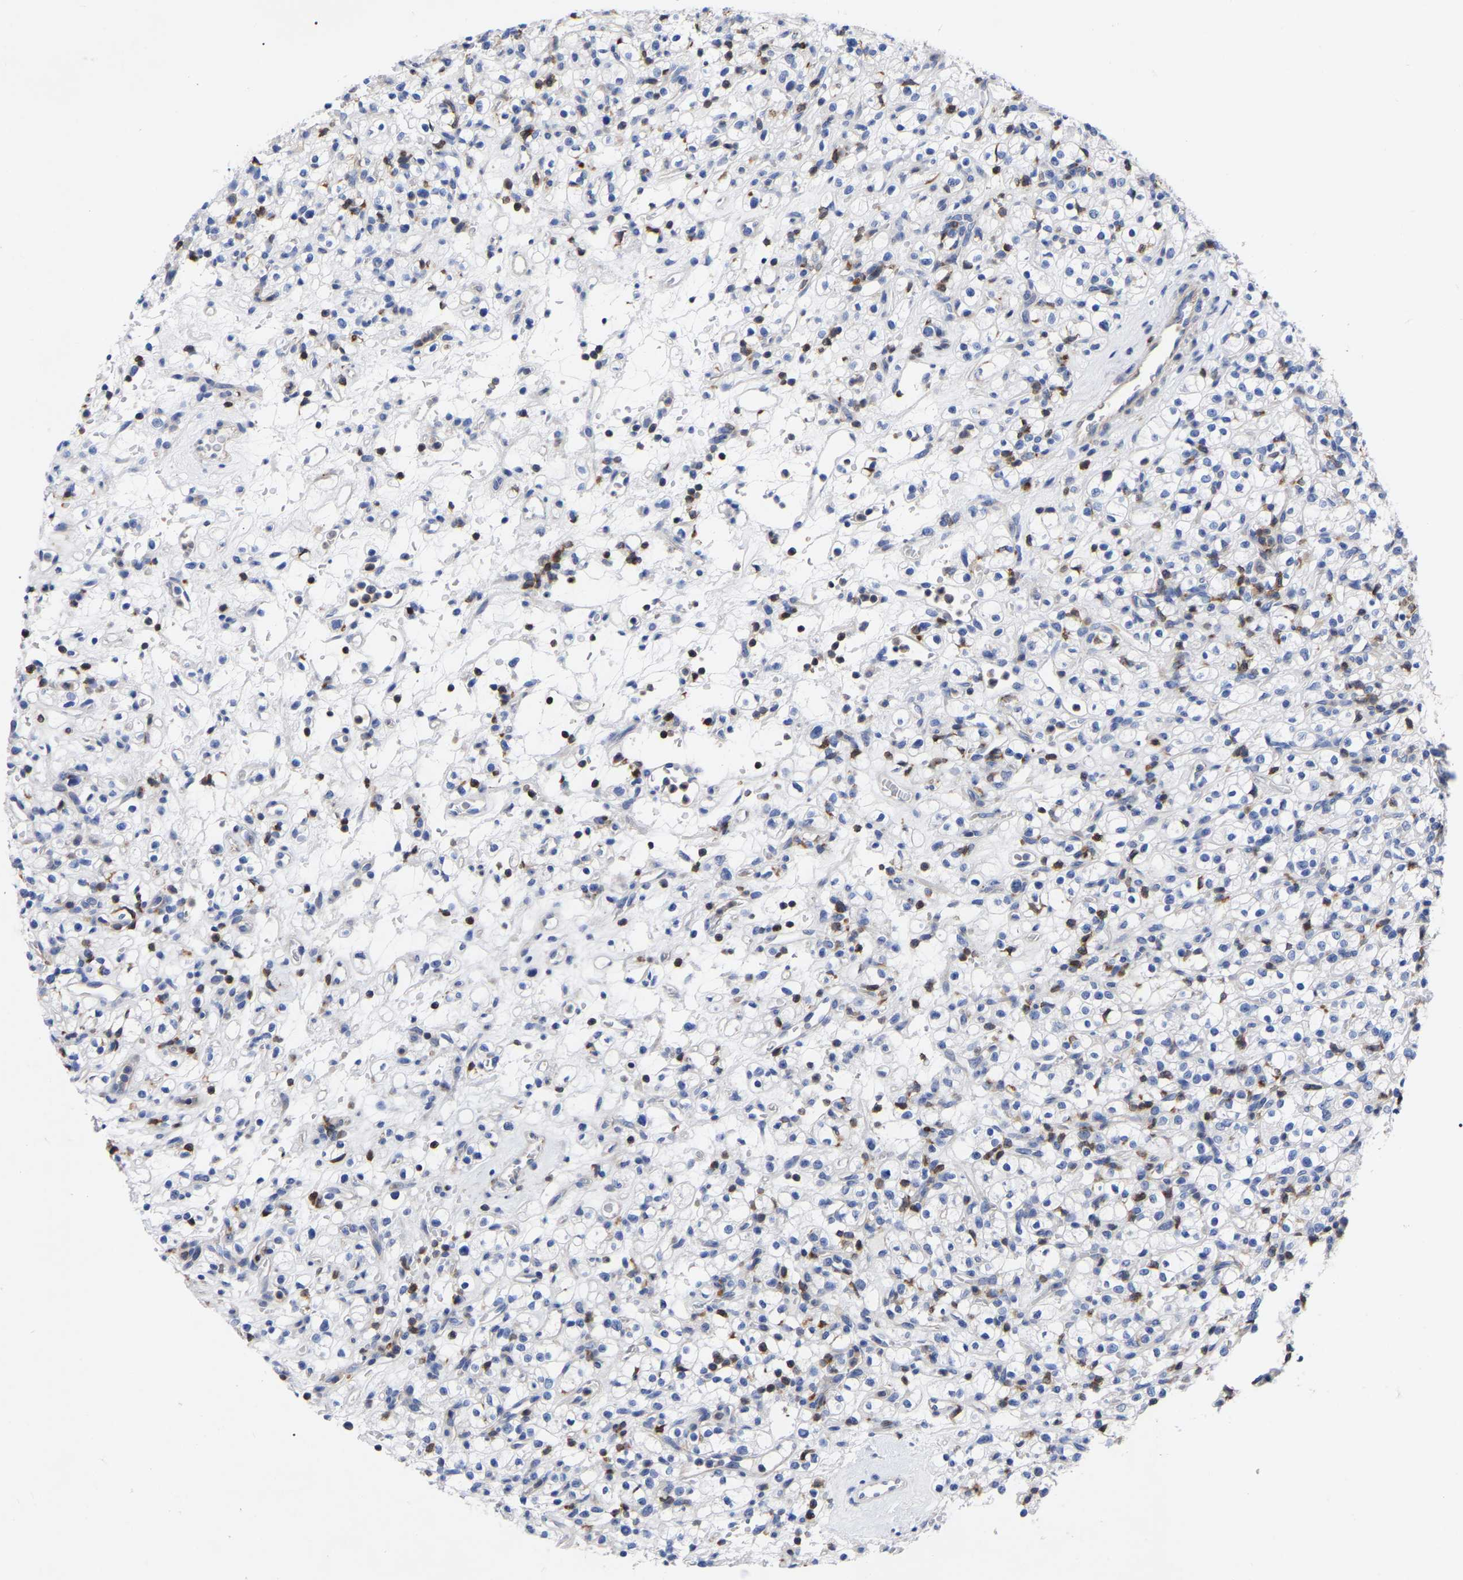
{"staining": {"intensity": "negative", "quantity": "none", "location": "none"}, "tissue": "renal cancer", "cell_type": "Tumor cells", "image_type": "cancer", "snomed": [{"axis": "morphology", "description": "Normal tissue, NOS"}, {"axis": "morphology", "description": "Adenocarcinoma, NOS"}, {"axis": "topography", "description": "Kidney"}], "caption": "This photomicrograph is of renal cancer (adenocarcinoma) stained with immunohistochemistry to label a protein in brown with the nuclei are counter-stained blue. There is no staining in tumor cells.", "gene": "PTPN7", "patient": {"sex": "female", "age": 72}}